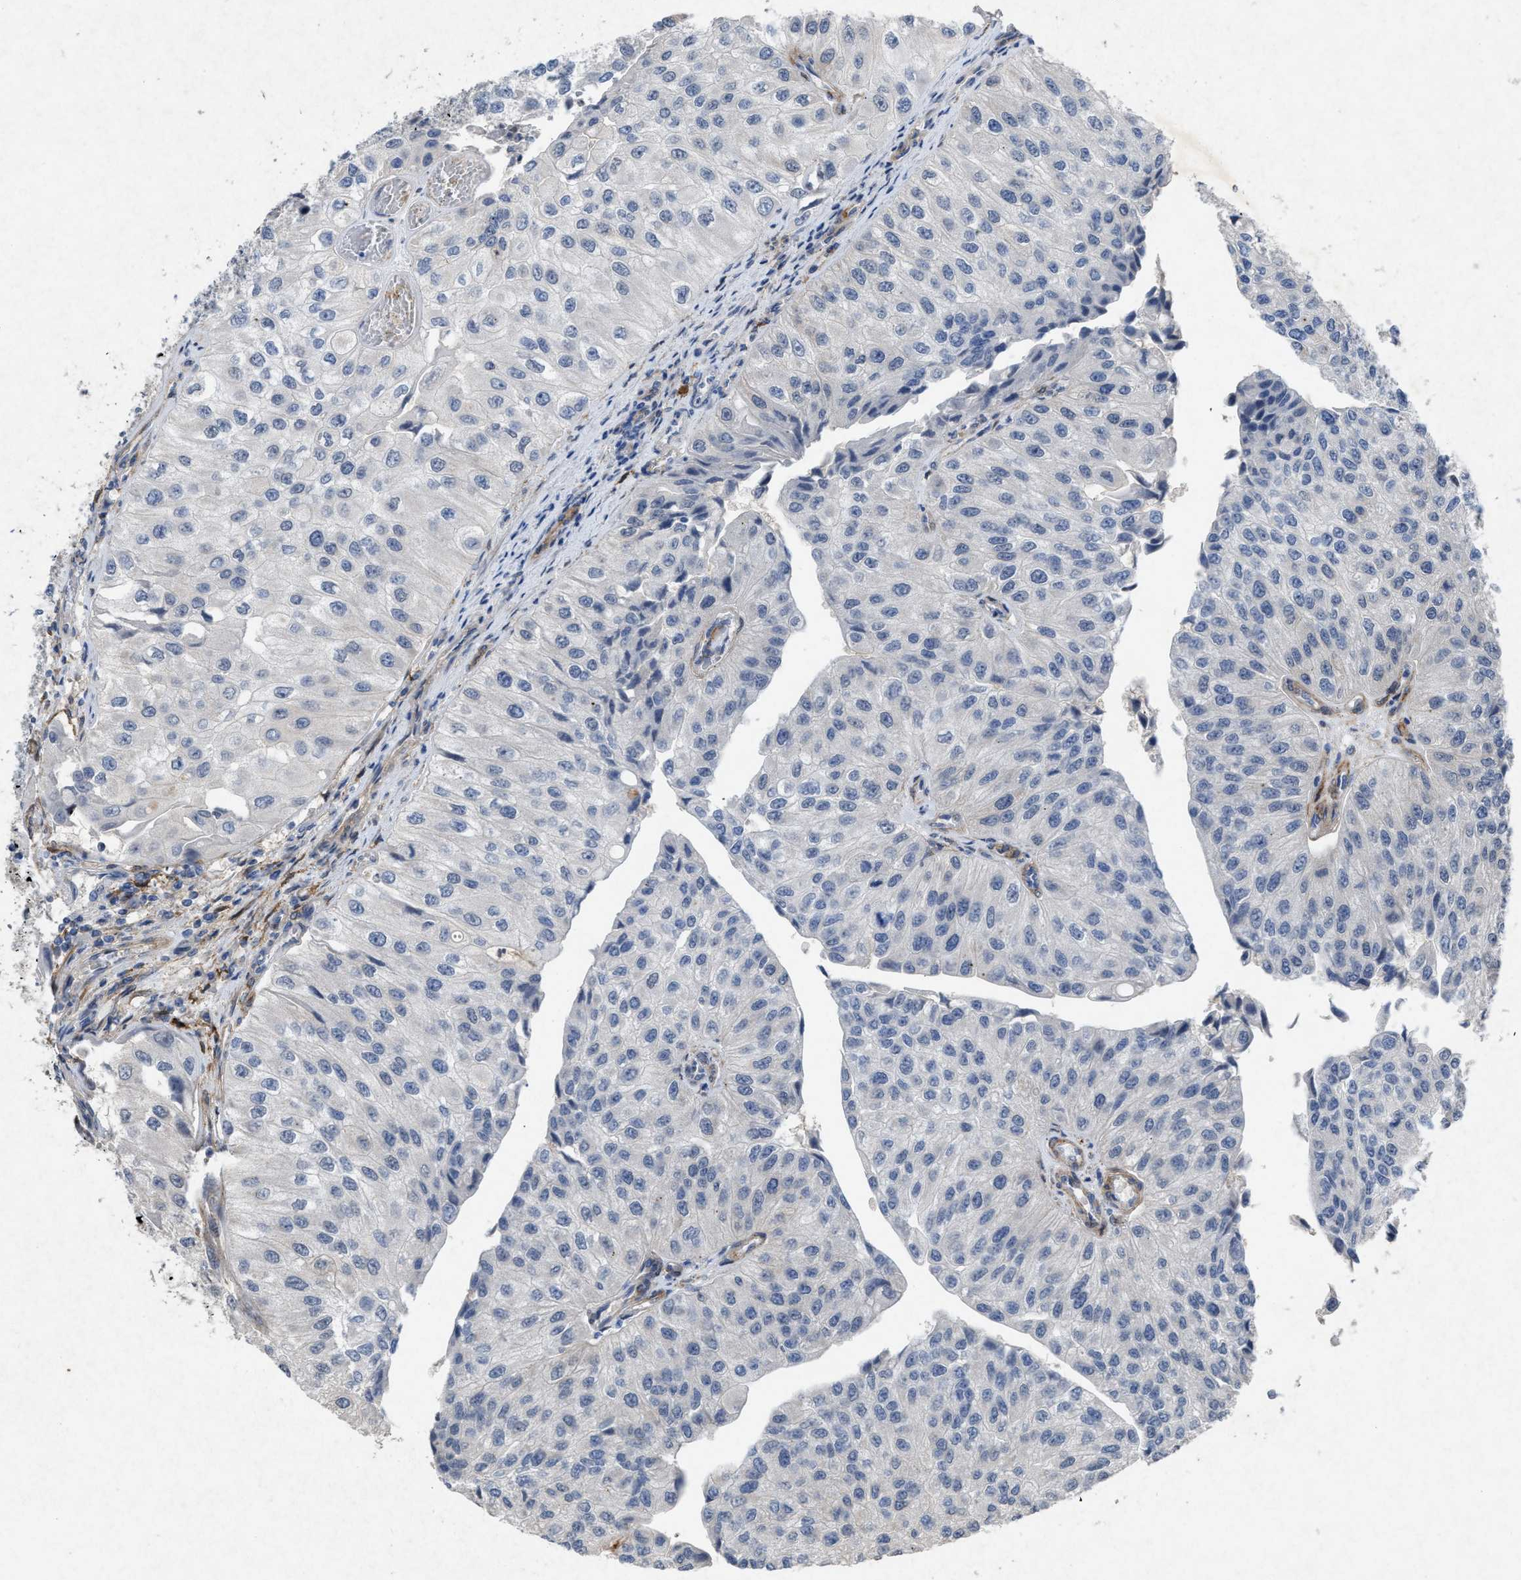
{"staining": {"intensity": "negative", "quantity": "none", "location": "none"}, "tissue": "urothelial cancer", "cell_type": "Tumor cells", "image_type": "cancer", "snomed": [{"axis": "morphology", "description": "Urothelial carcinoma, High grade"}, {"axis": "topography", "description": "Kidney"}, {"axis": "topography", "description": "Urinary bladder"}], "caption": "This is an immunohistochemistry photomicrograph of urothelial cancer. There is no positivity in tumor cells.", "gene": "PDGFRA", "patient": {"sex": "male", "age": 77}}